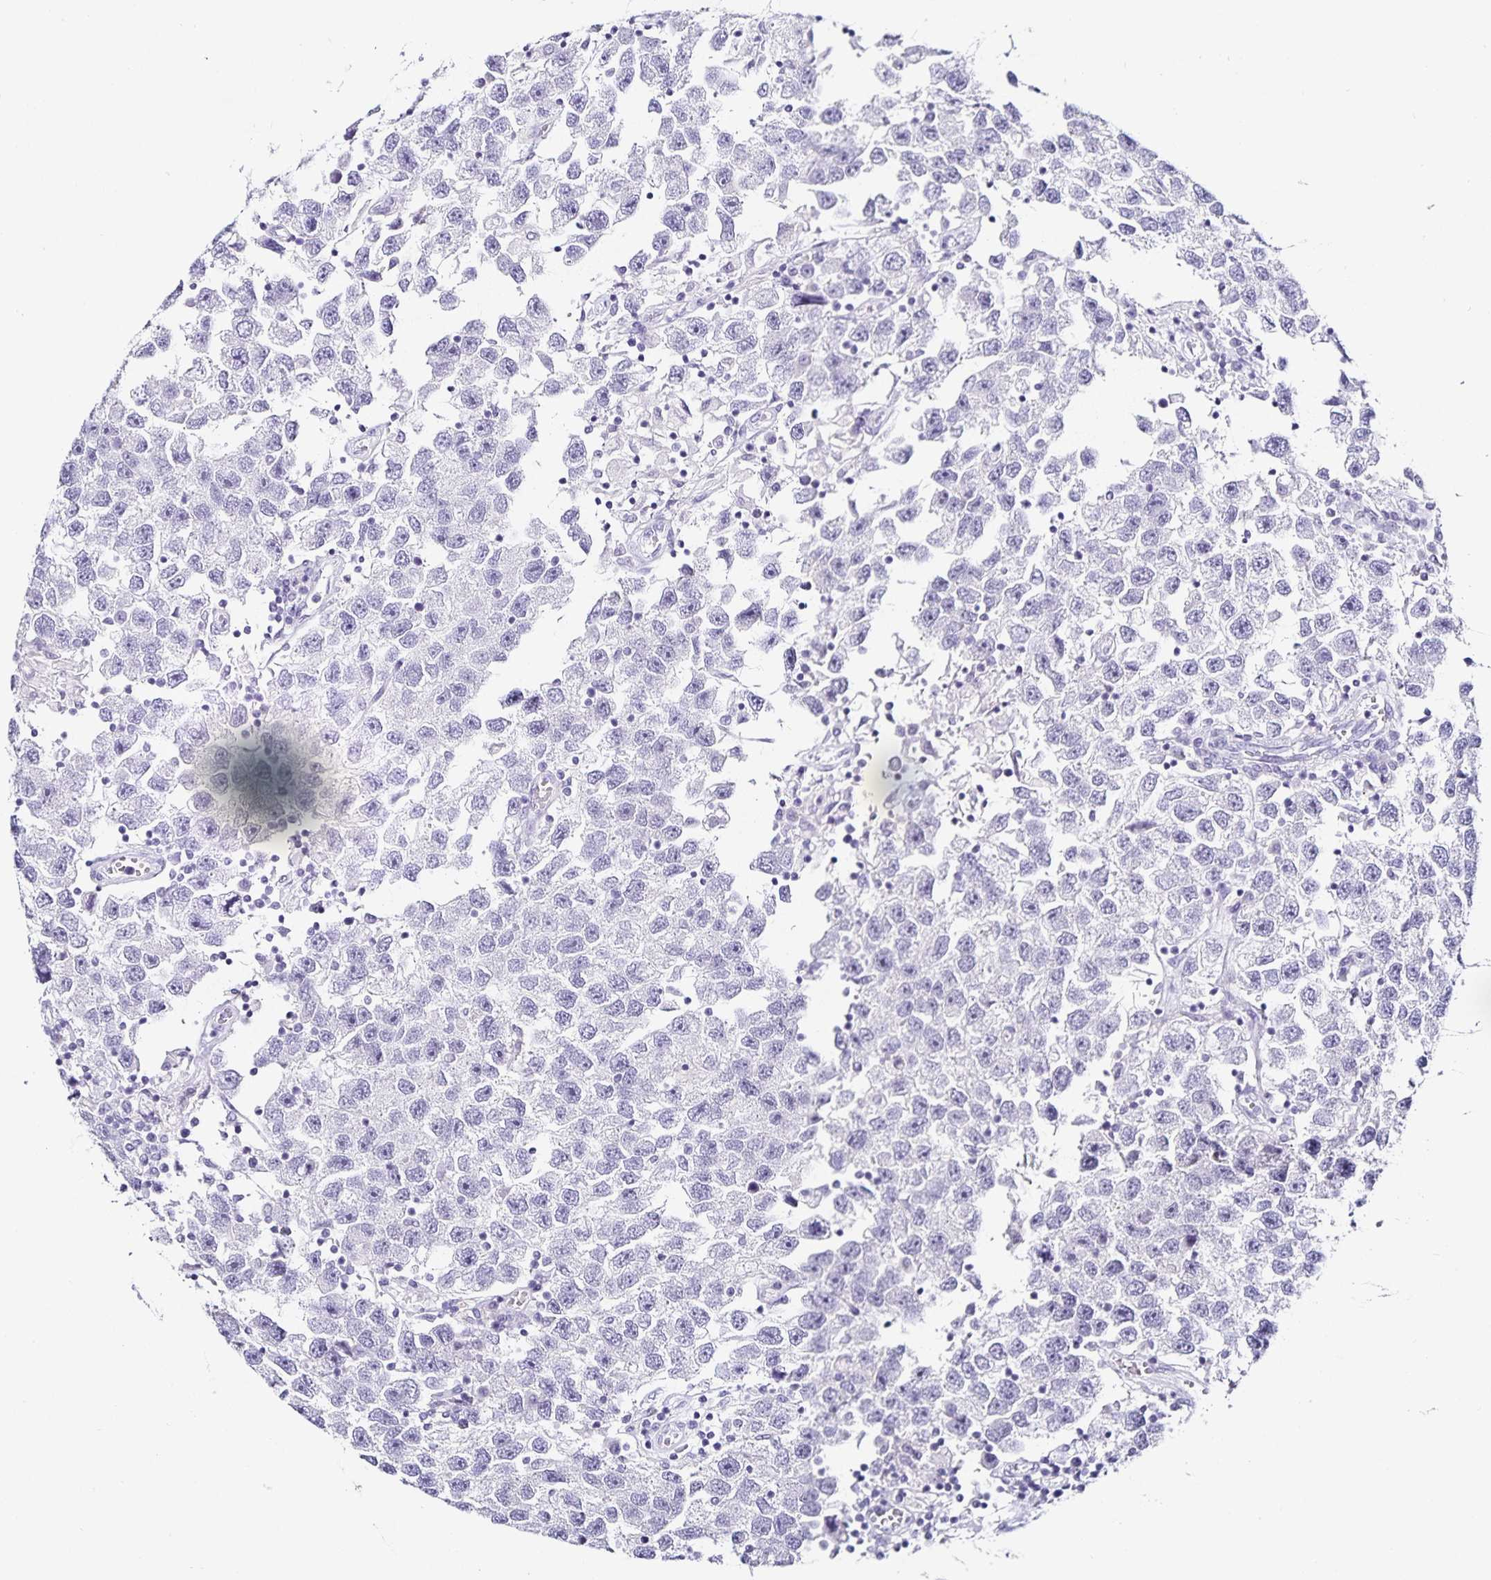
{"staining": {"intensity": "negative", "quantity": "none", "location": "none"}, "tissue": "testis cancer", "cell_type": "Tumor cells", "image_type": "cancer", "snomed": [{"axis": "morphology", "description": "Seminoma, NOS"}, {"axis": "topography", "description": "Testis"}], "caption": "Tumor cells show no significant protein expression in testis cancer.", "gene": "TTR", "patient": {"sex": "male", "age": 26}}